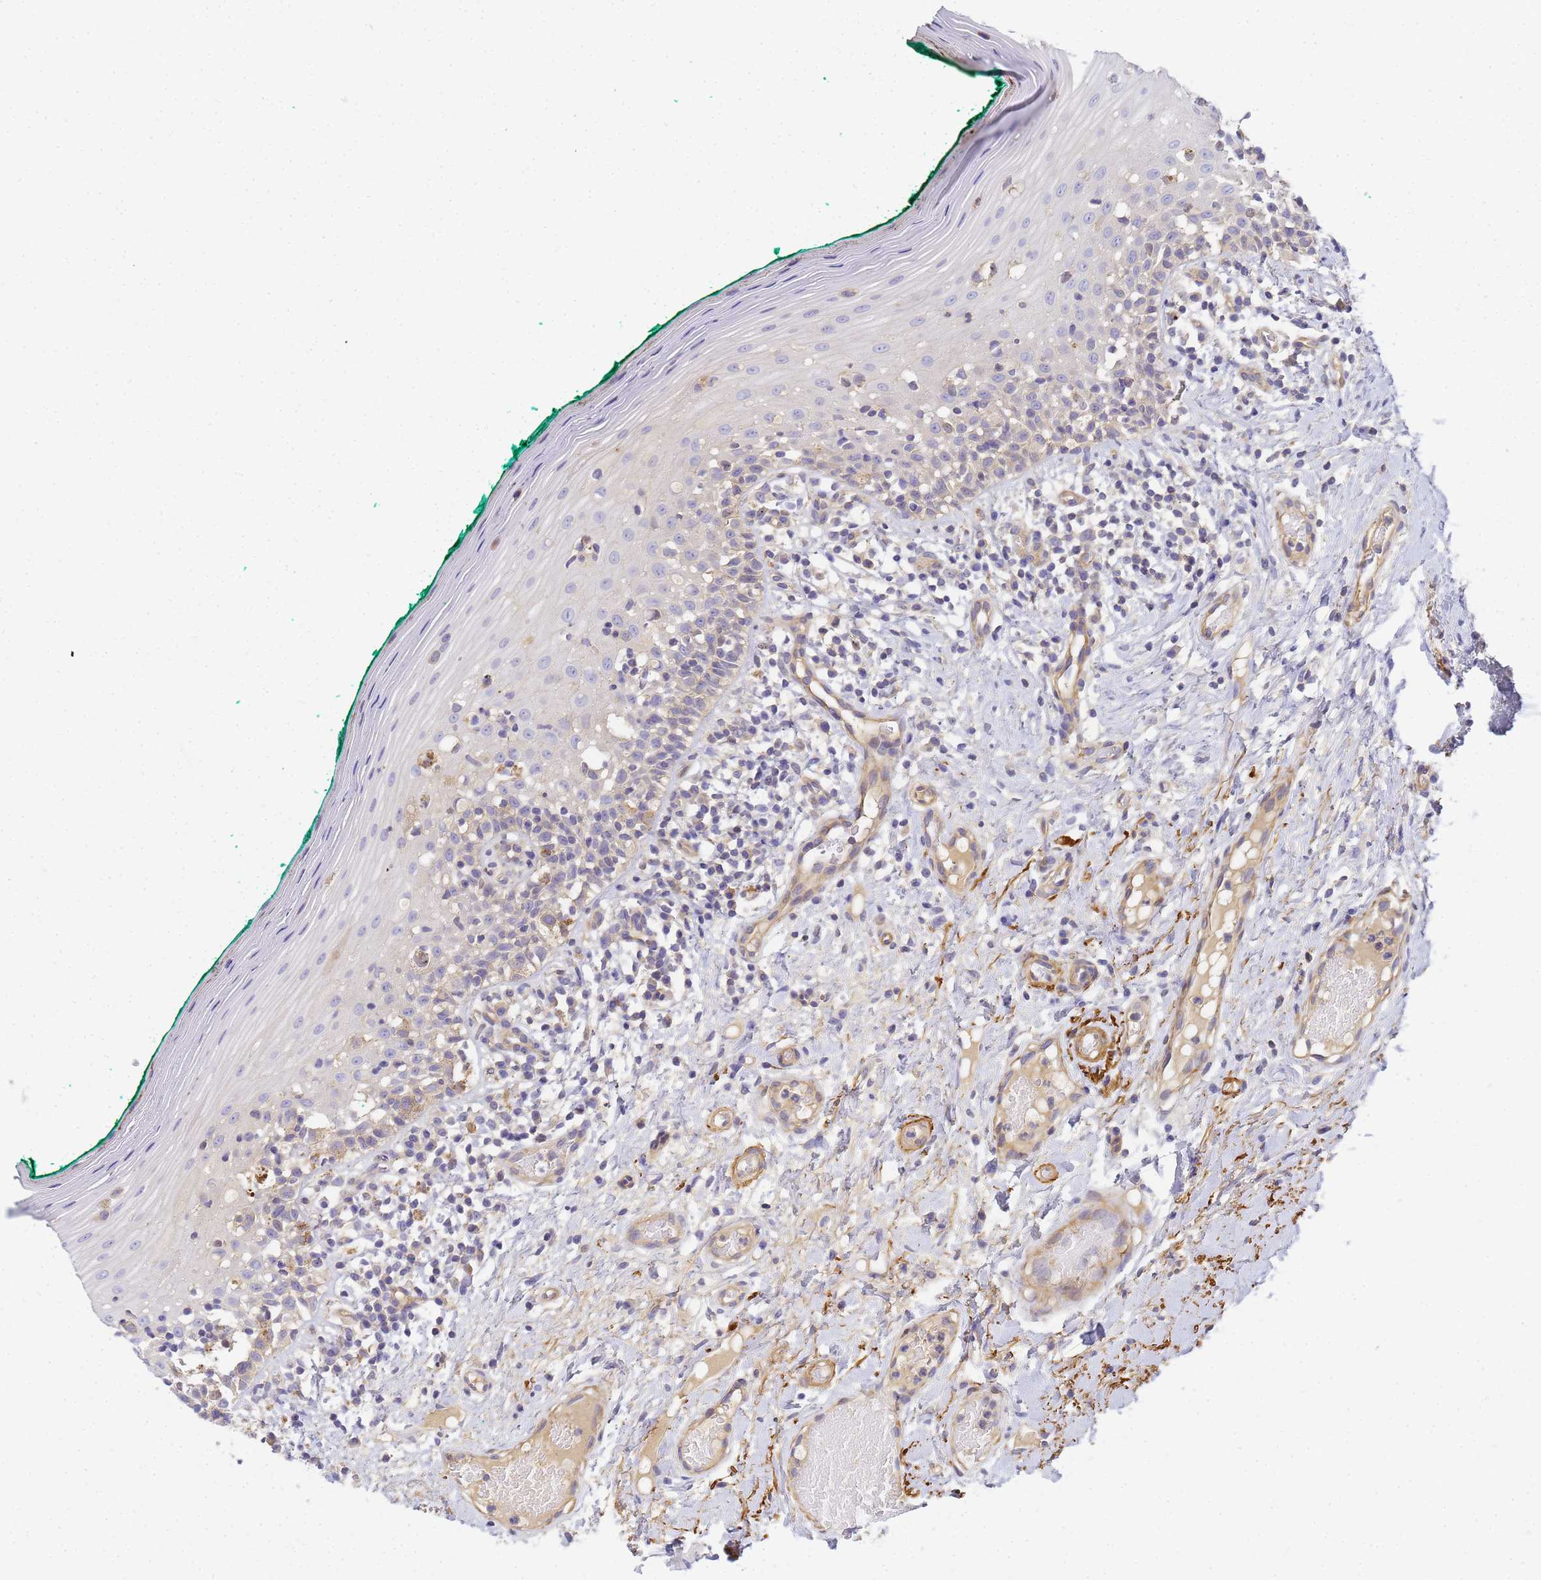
{"staining": {"intensity": "negative", "quantity": "none", "location": "none"}, "tissue": "oral mucosa", "cell_type": "Squamous epithelial cells", "image_type": "normal", "snomed": [{"axis": "morphology", "description": "Normal tissue, NOS"}, {"axis": "topography", "description": "Oral tissue"}], "caption": "IHC histopathology image of benign oral mucosa: human oral mucosa stained with DAB demonstrates no significant protein positivity in squamous epithelial cells. (DAB (3,3'-diaminobenzidine) immunohistochemistry with hematoxylin counter stain).", "gene": "MYL10", "patient": {"sex": "female", "age": 83}}